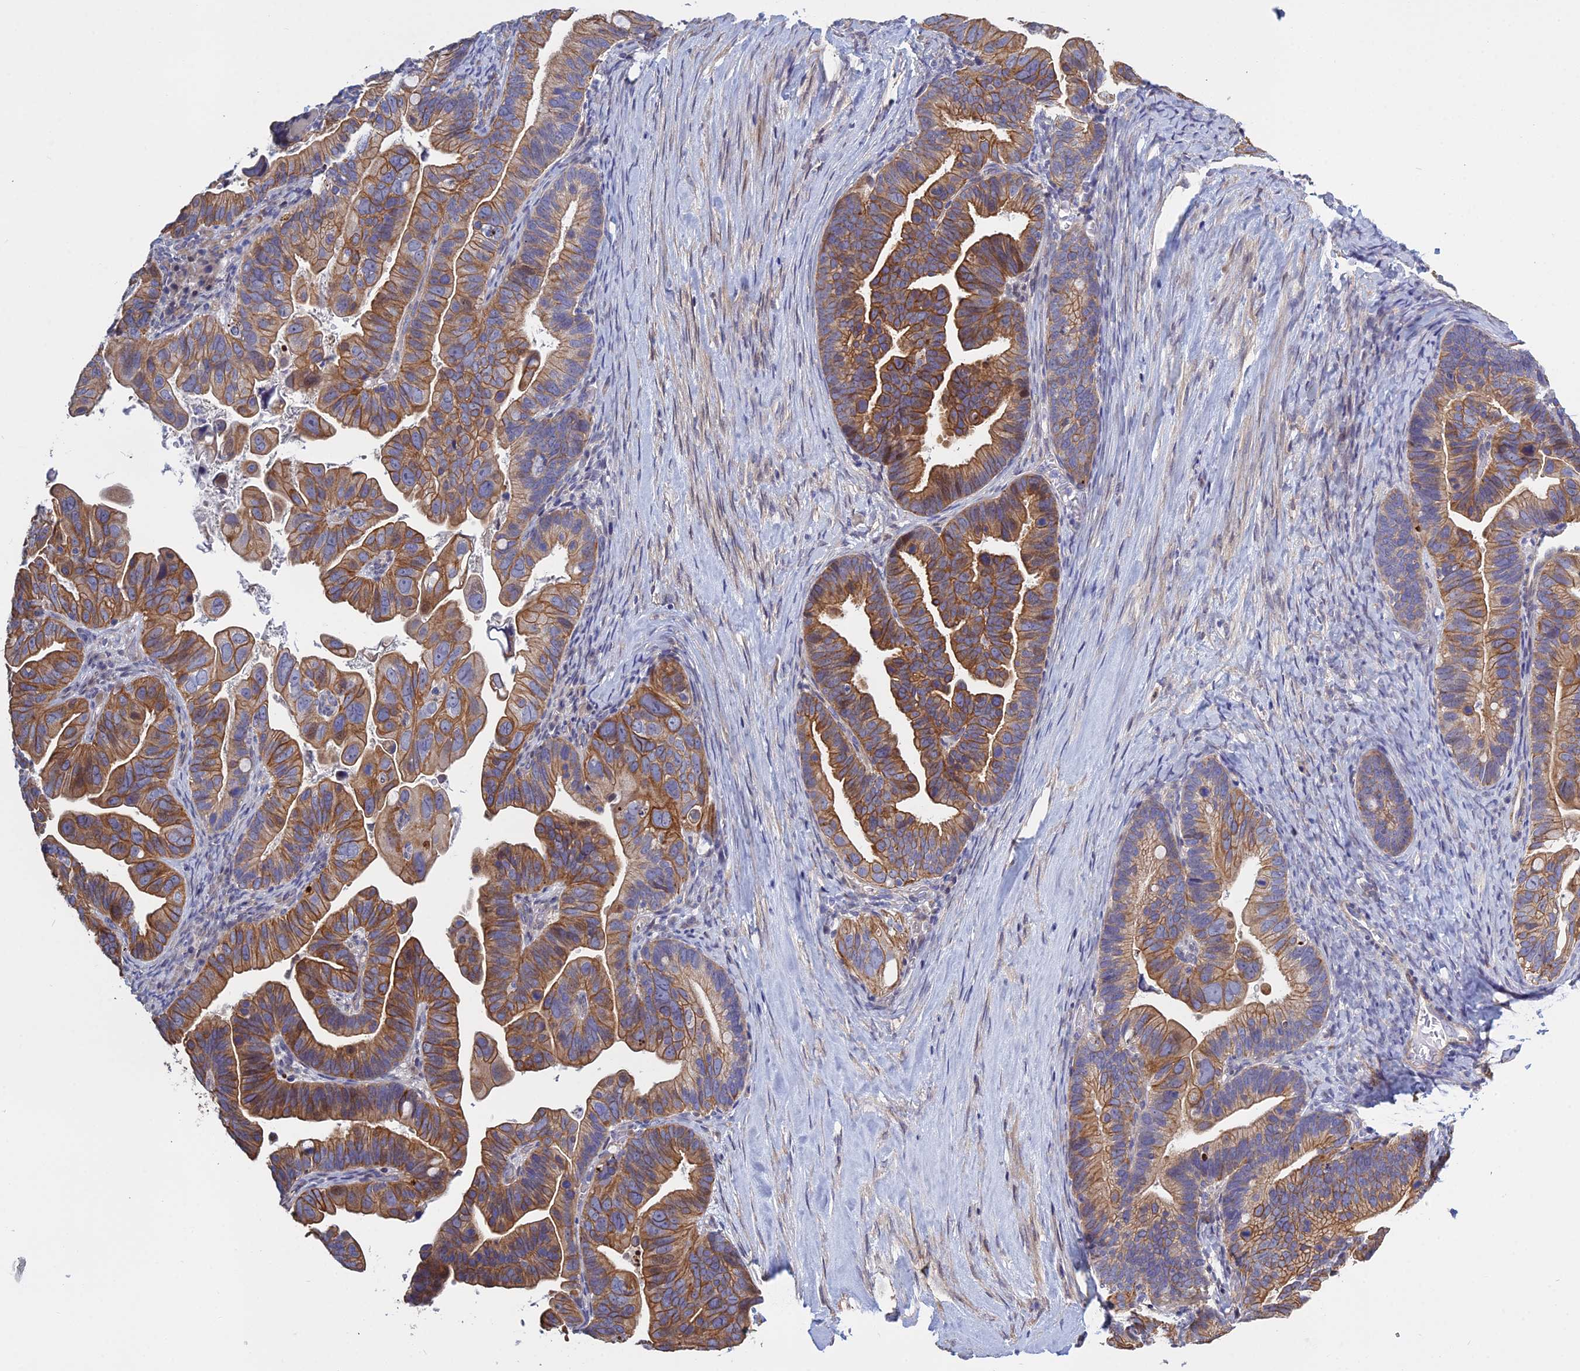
{"staining": {"intensity": "moderate", "quantity": ">75%", "location": "cytoplasmic/membranous,nuclear"}, "tissue": "ovarian cancer", "cell_type": "Tumor cells", "image_type": "cancer", "snomed": [{"axis": "morphology", "description": "Cystadenocarcinoma, serous, NOS"}, {"axis": "topography", "description": "Ovary"}], "caption": "The histopathology image reveals immunohistochemical staining of ovarian cancer (serous cystadenocarcinoma). There is moderate cytoplasmic/membranous and nuclear expression is seen in about >75% of tumor cells. Using DAB (brown) and hematoxylin (blue) stains, captured at high magnification using brightfield microscopy.", "gene": "LZTS2", "patient": {"sex": "female", "age": 56}}